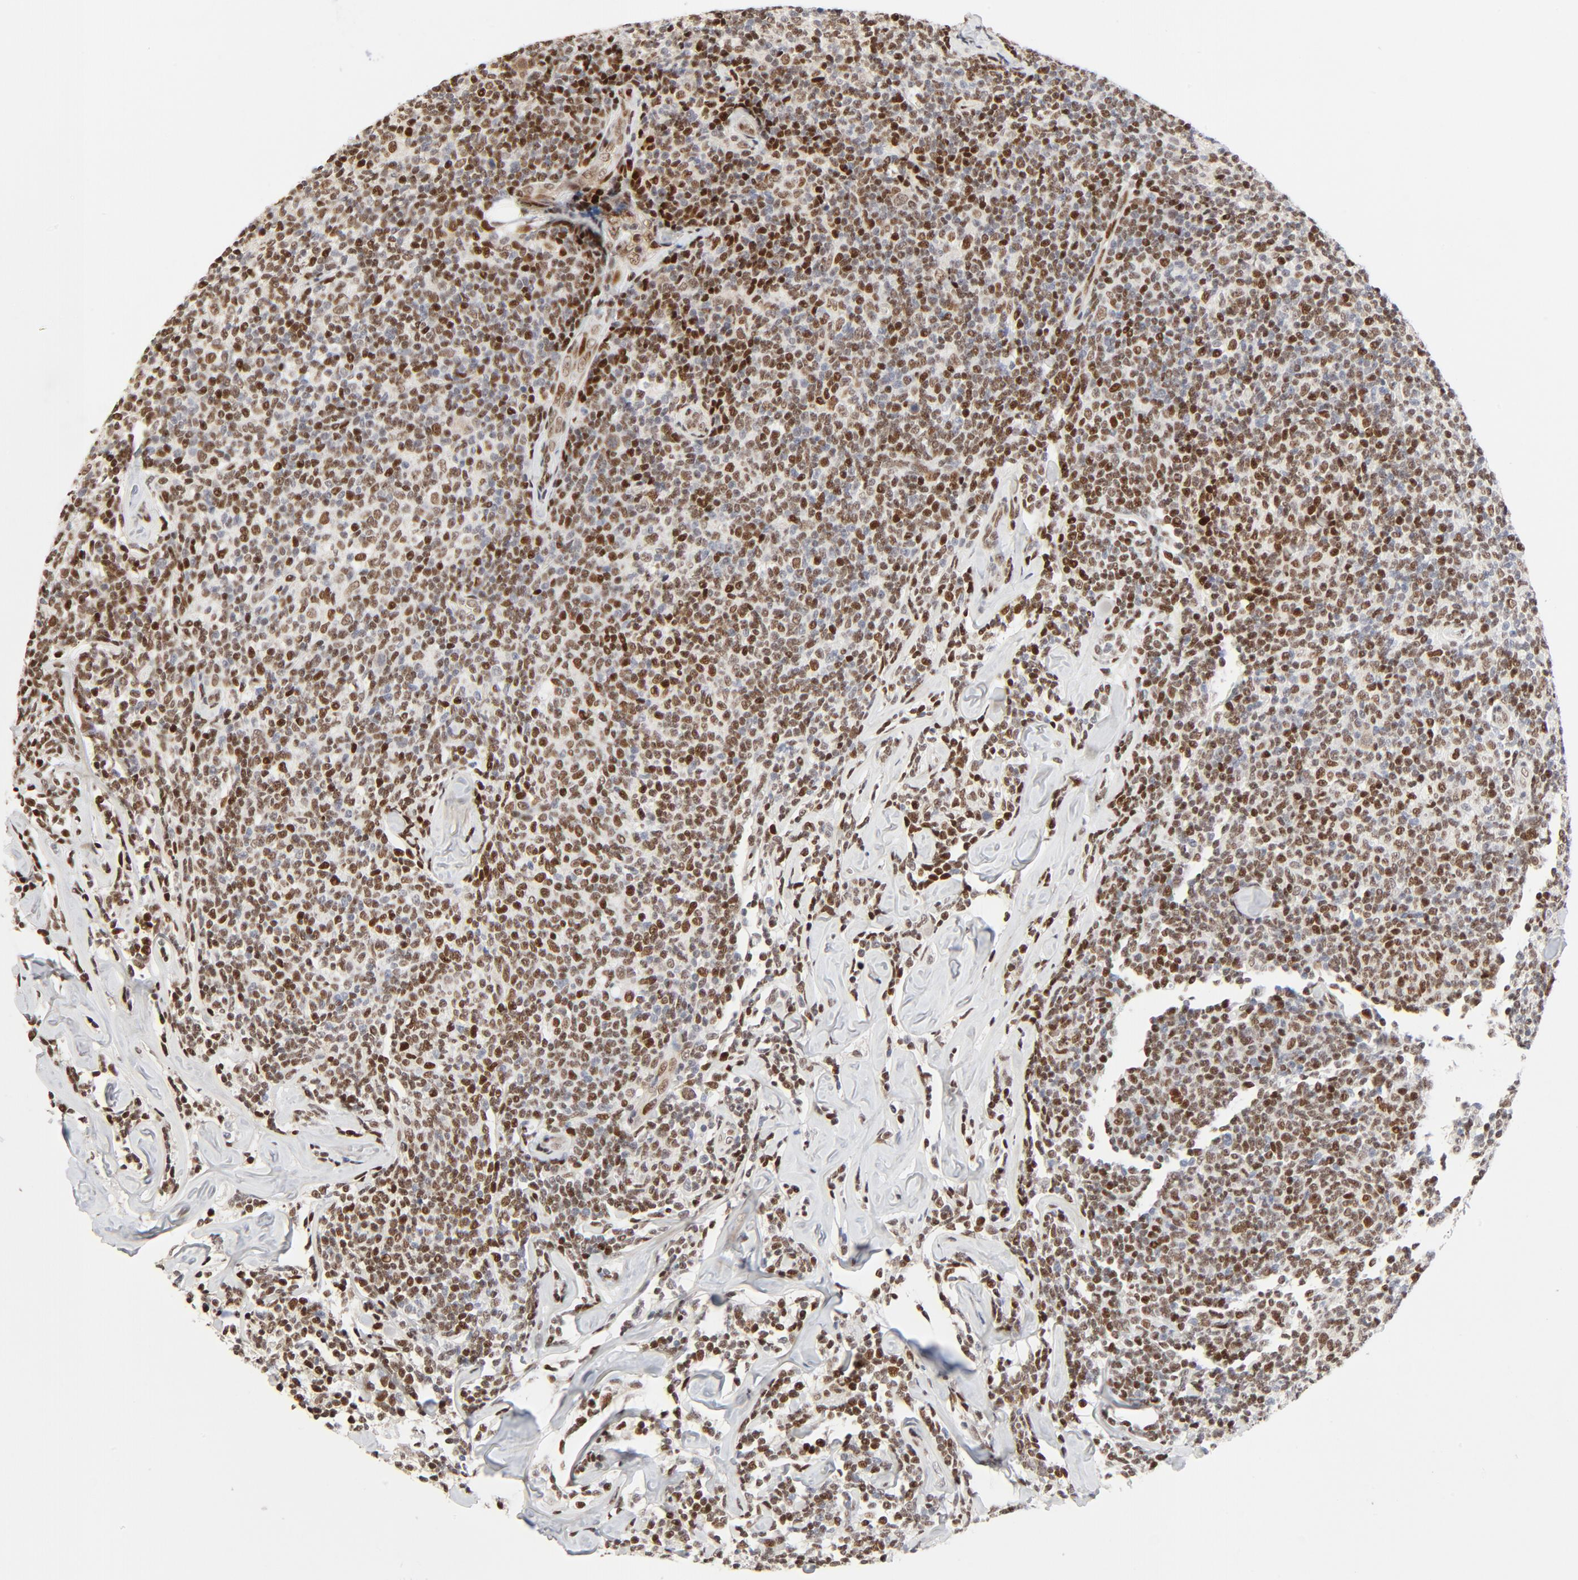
{"staining": {"intensity": "moderate", "quantity": "25%-75%", "location": "nuclear"}, "tissue": "lymphoma", "cell_type": "Tumor cells", "image_type": "cancer", "snomed": [{"axis": "morphology", "description": "Malignant lymphoma, non-Hodgkin's type, Low grade"}, {"axis": "topography", "description": "Lymph node"}], "caption": "Protein analysis of lymphoma tissue demonstrates moderate nuclear staining in approximately 25%-75% of tumor cells. (Stains: DAB (3,3'-diaminobenzidine) in brown, nuclei in blue, Microscopy: brightfield microscopy at high magnification).", "gene": "GTF2I", "patient": {"sex": "male", "age": 70}}